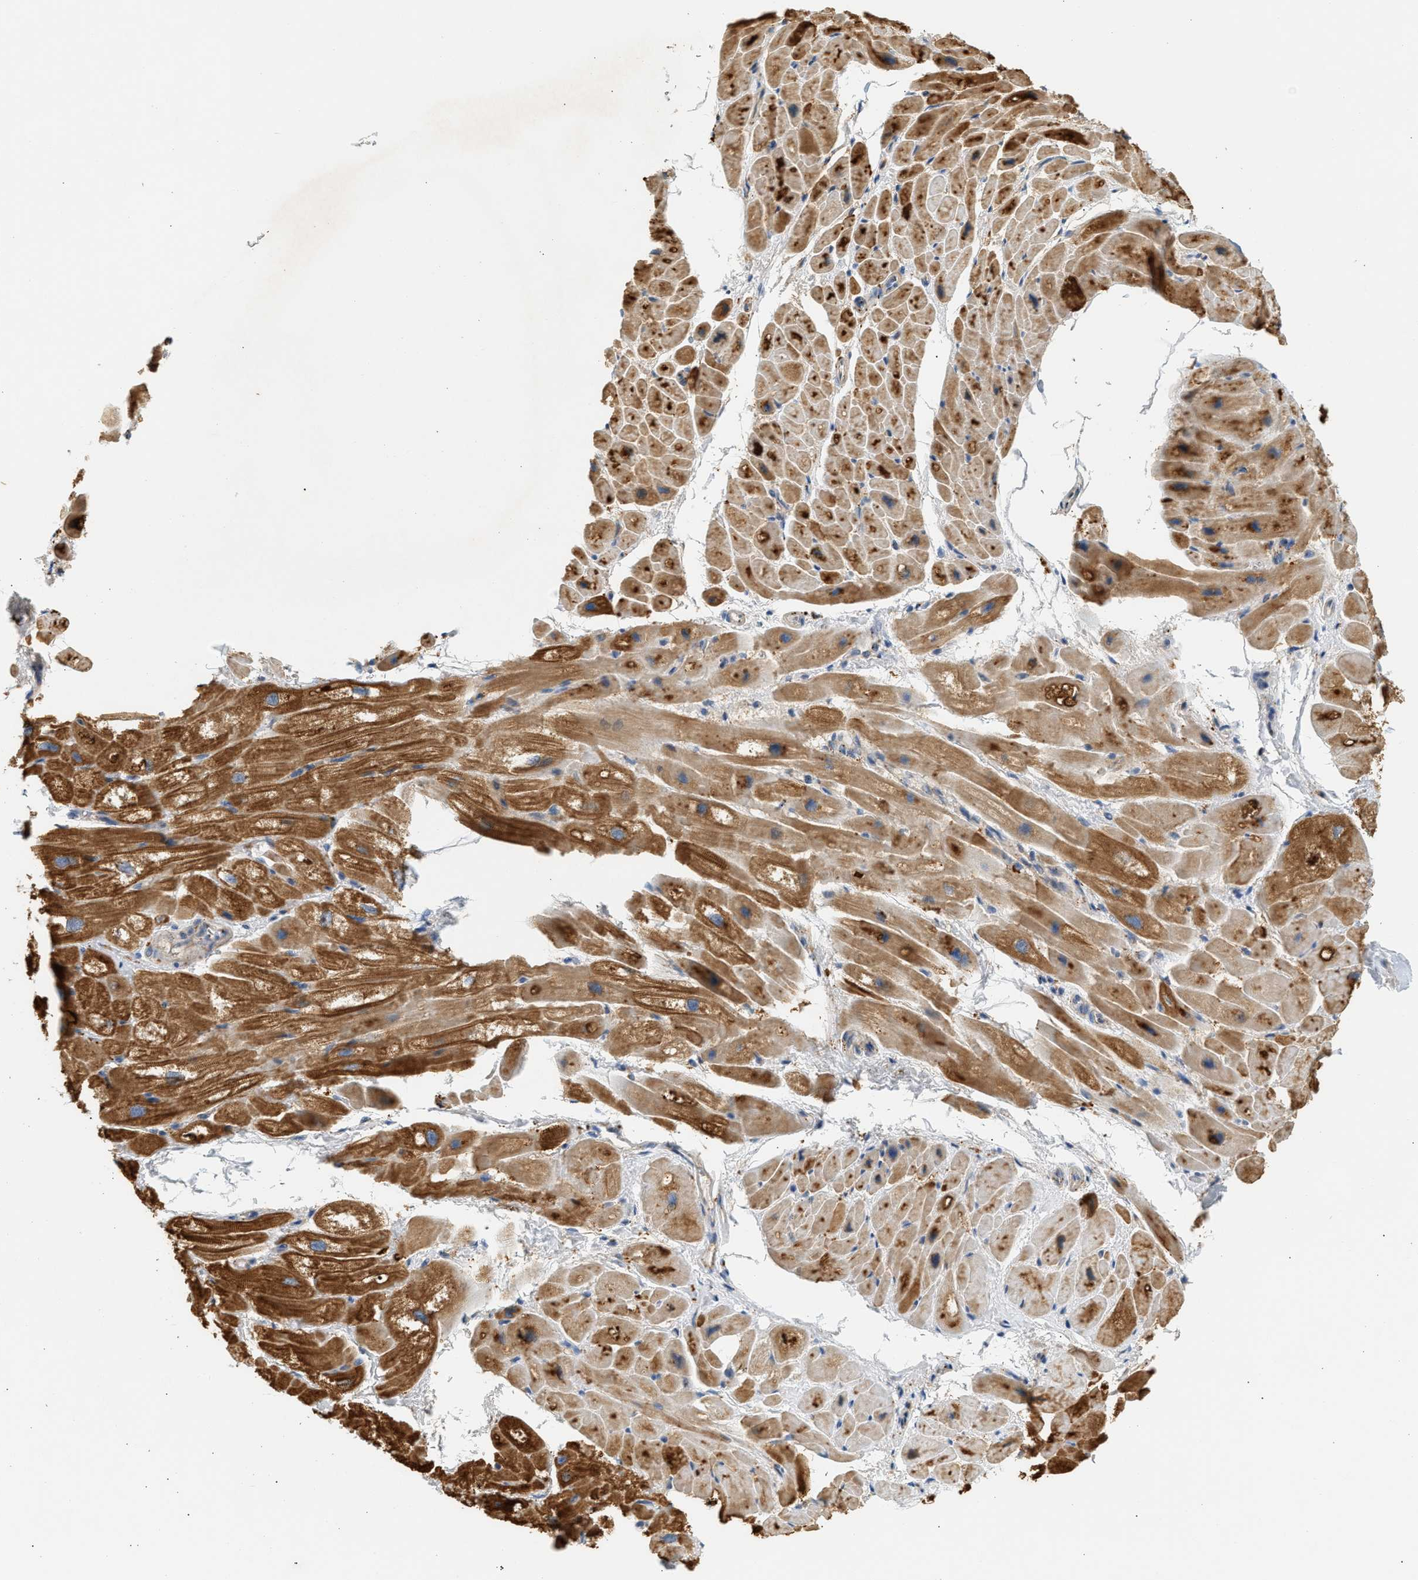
{"staining": {"intensity": "moderate", "quantity": ">75%", "location": "cytoplasmic/membranous"}, "tissue": "heart muscle", "cell_type": "Cardiomyocytes", "image_type": "normal", "snomed": [{"axis": "morphology", "description": "Normal tissue, NOS"}, {"axis": "topography", "description": "Heart"}], "caption": "Cardiomyocytes demonstrate medium levels of moderate cytoplasmic/membranous expression in about >75% of cells in unremarkable human heart muscle.", "gene": "ENTHD1", "patient": {"sex": "male", "age": 49}}